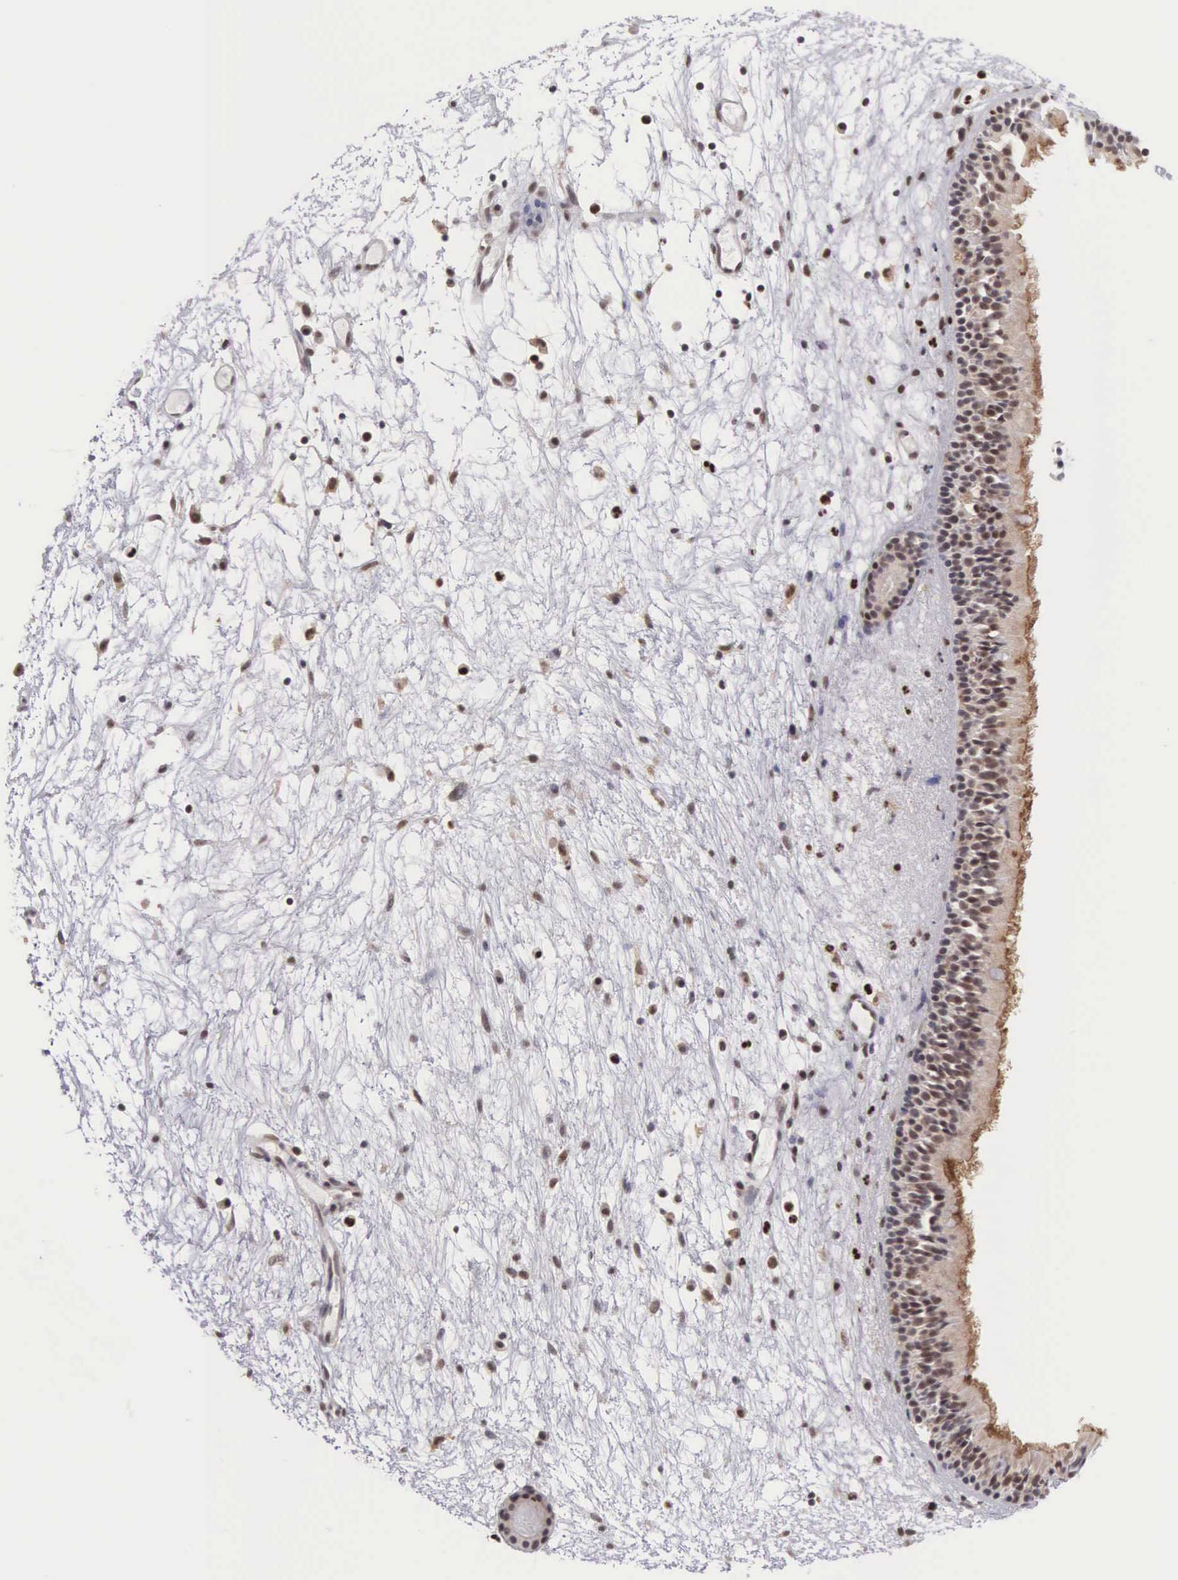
{"staining": {"intensity": "strong", "quantity": ">75%", "location": "cytoplasmic/membranous,nuclear"}, "tissue": "nasopharynx", "cell_type": "Respiratory epithelial cells", "image_type": "normal", "snomed": [{"axis": "morphology", "description": "Normal tissue, NOS"}, {"axis": "topography", "description": "Nasopharynx"}], "caption": "High-power microscopy captured an immunohistochemistry micrograph of normal nasopharynx, revealing strong cytoplasmic/membranous,nuclear staining in about >75% of respiratory epithelial cells.", "gene": "GRK3", "patient": {"sex": "female", "age": 78}}